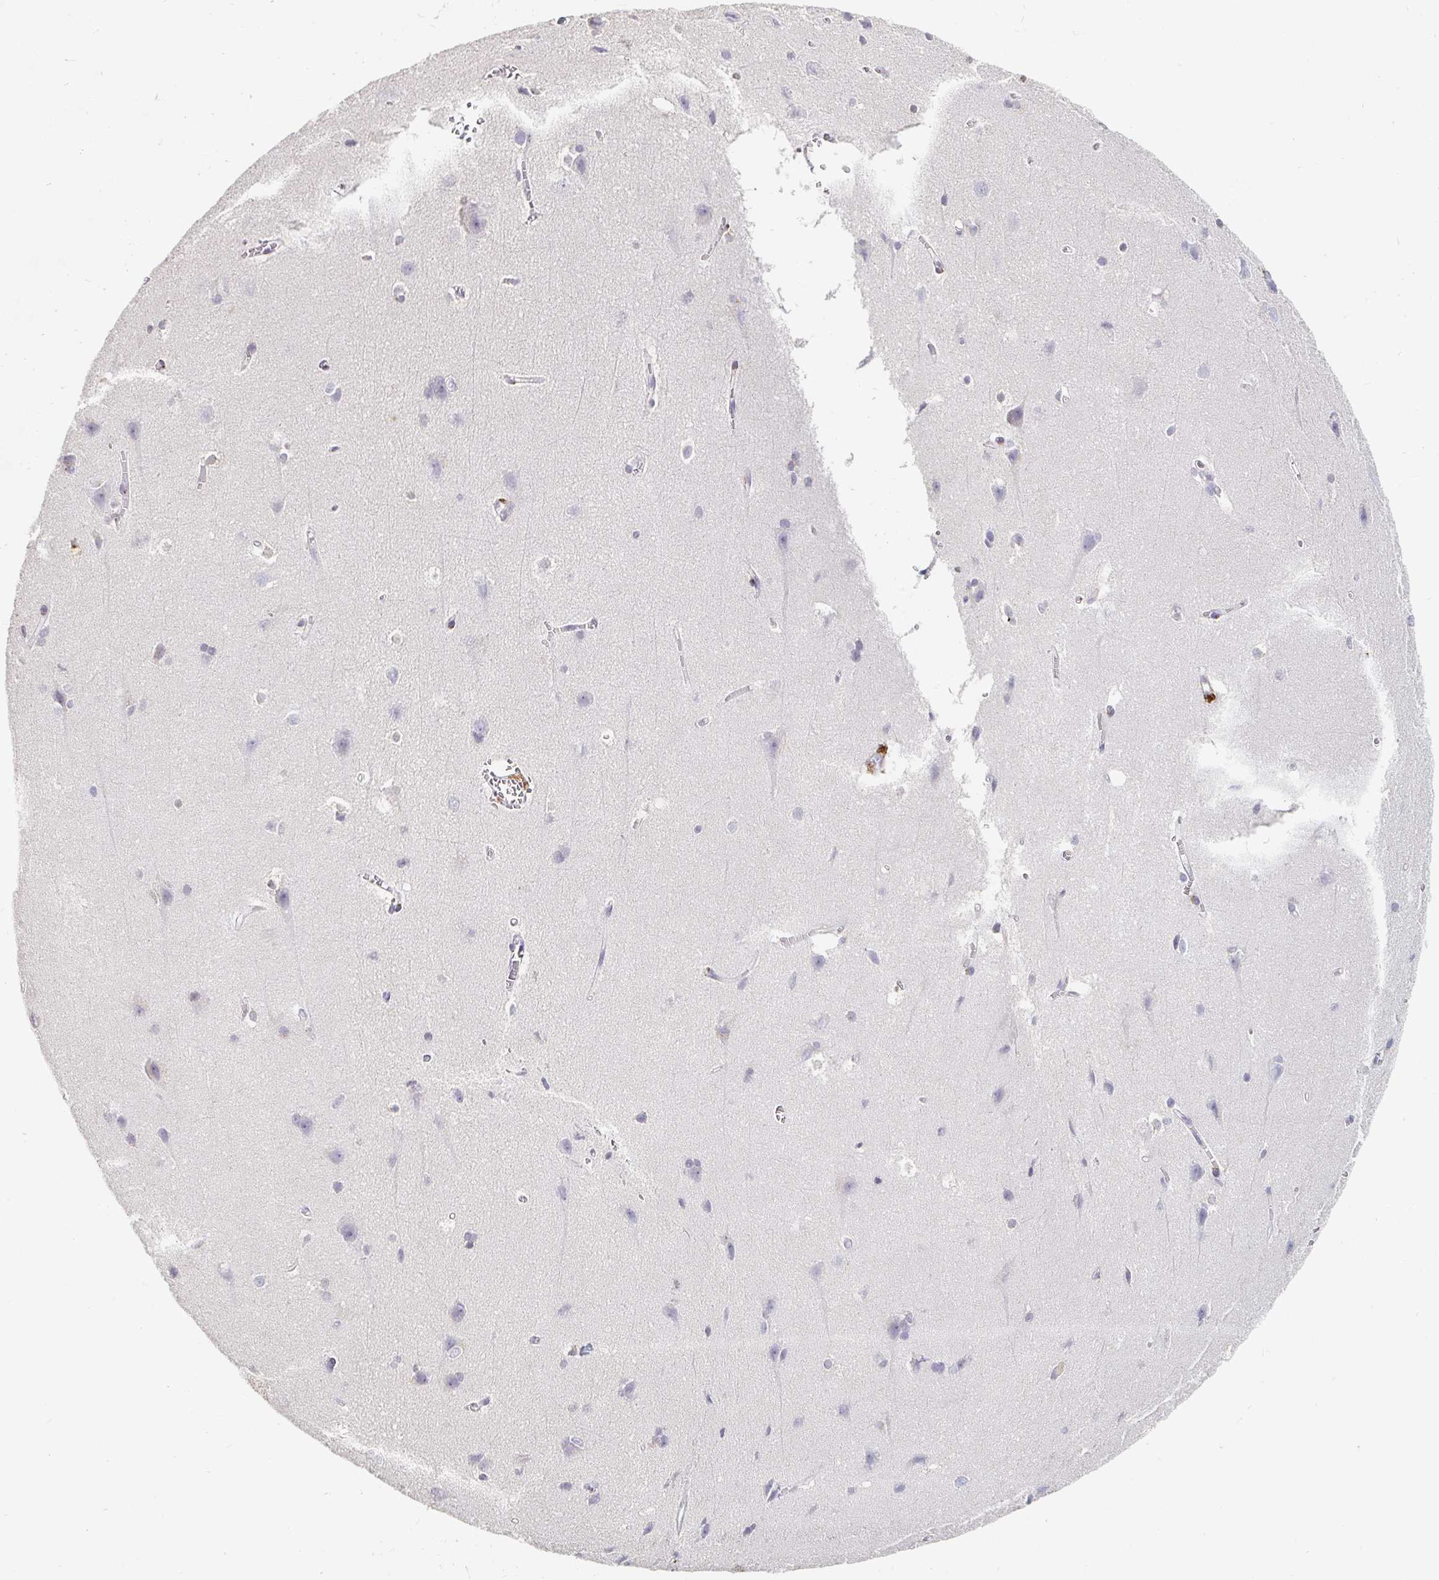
{"staining": {"intensity": "negative", "quantity": "none", "location": "none"}, "tissue": "cerebral cortex", "cell_type": "Endothelial cells", "image_type": "normal", "snomed": [{"axis": "morphology", "description": "Normal tissue, NOS"}, {"axis": "topography", "description": "Cerebral cortex"}], "caption": "This is an immunohistochemistry image of unremarkable human cerebral cortex. There is no expression in endothelial cells.", "gene": "NME9", "patient": {"sex": "male", "age": 37}}